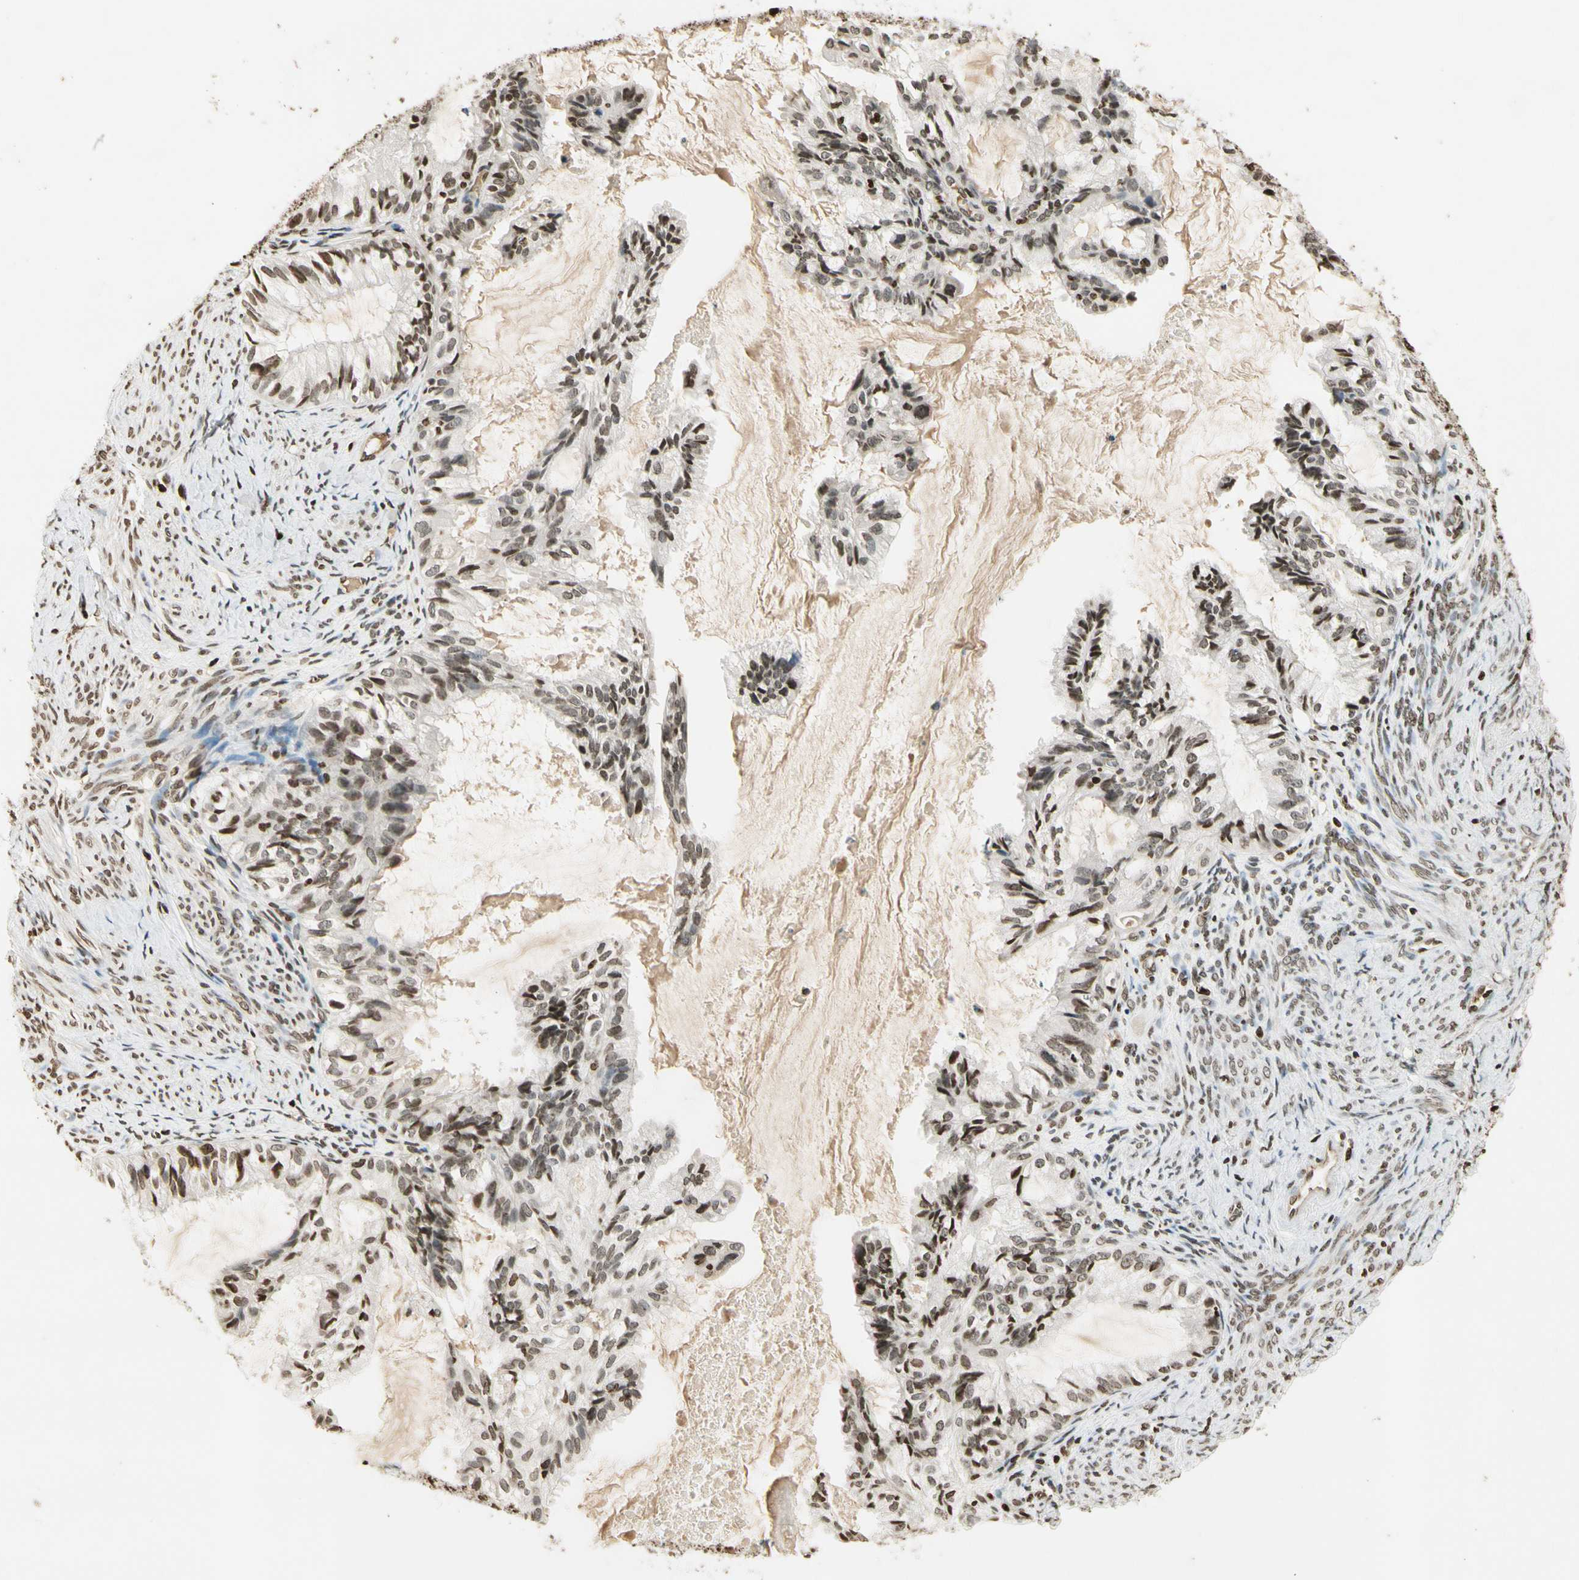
{"staining": {"intensity": "moderate", "quantity": "25%-75%", "location": "nuclear"}, "tissue": "cervical cancer", "cell_type": "Tumor cells", "image_type": "cancer", "snomed": [{"axis": "morphology", "description": "Normal tissue, NOS"}, {"axis": "morphology", "description": "Adenocarcinoma, NOS"}, {"axis": "topography", "description": "Cervix"}, {"axis": "topography", "description": "Endometrium"}], "caption": "The immunohistochemical stain highlights moderate nuclear staining in tumor cells of cervical cancer tissue.", "gene": "RORA", "patient": {"sex": "female", "age": 86}}